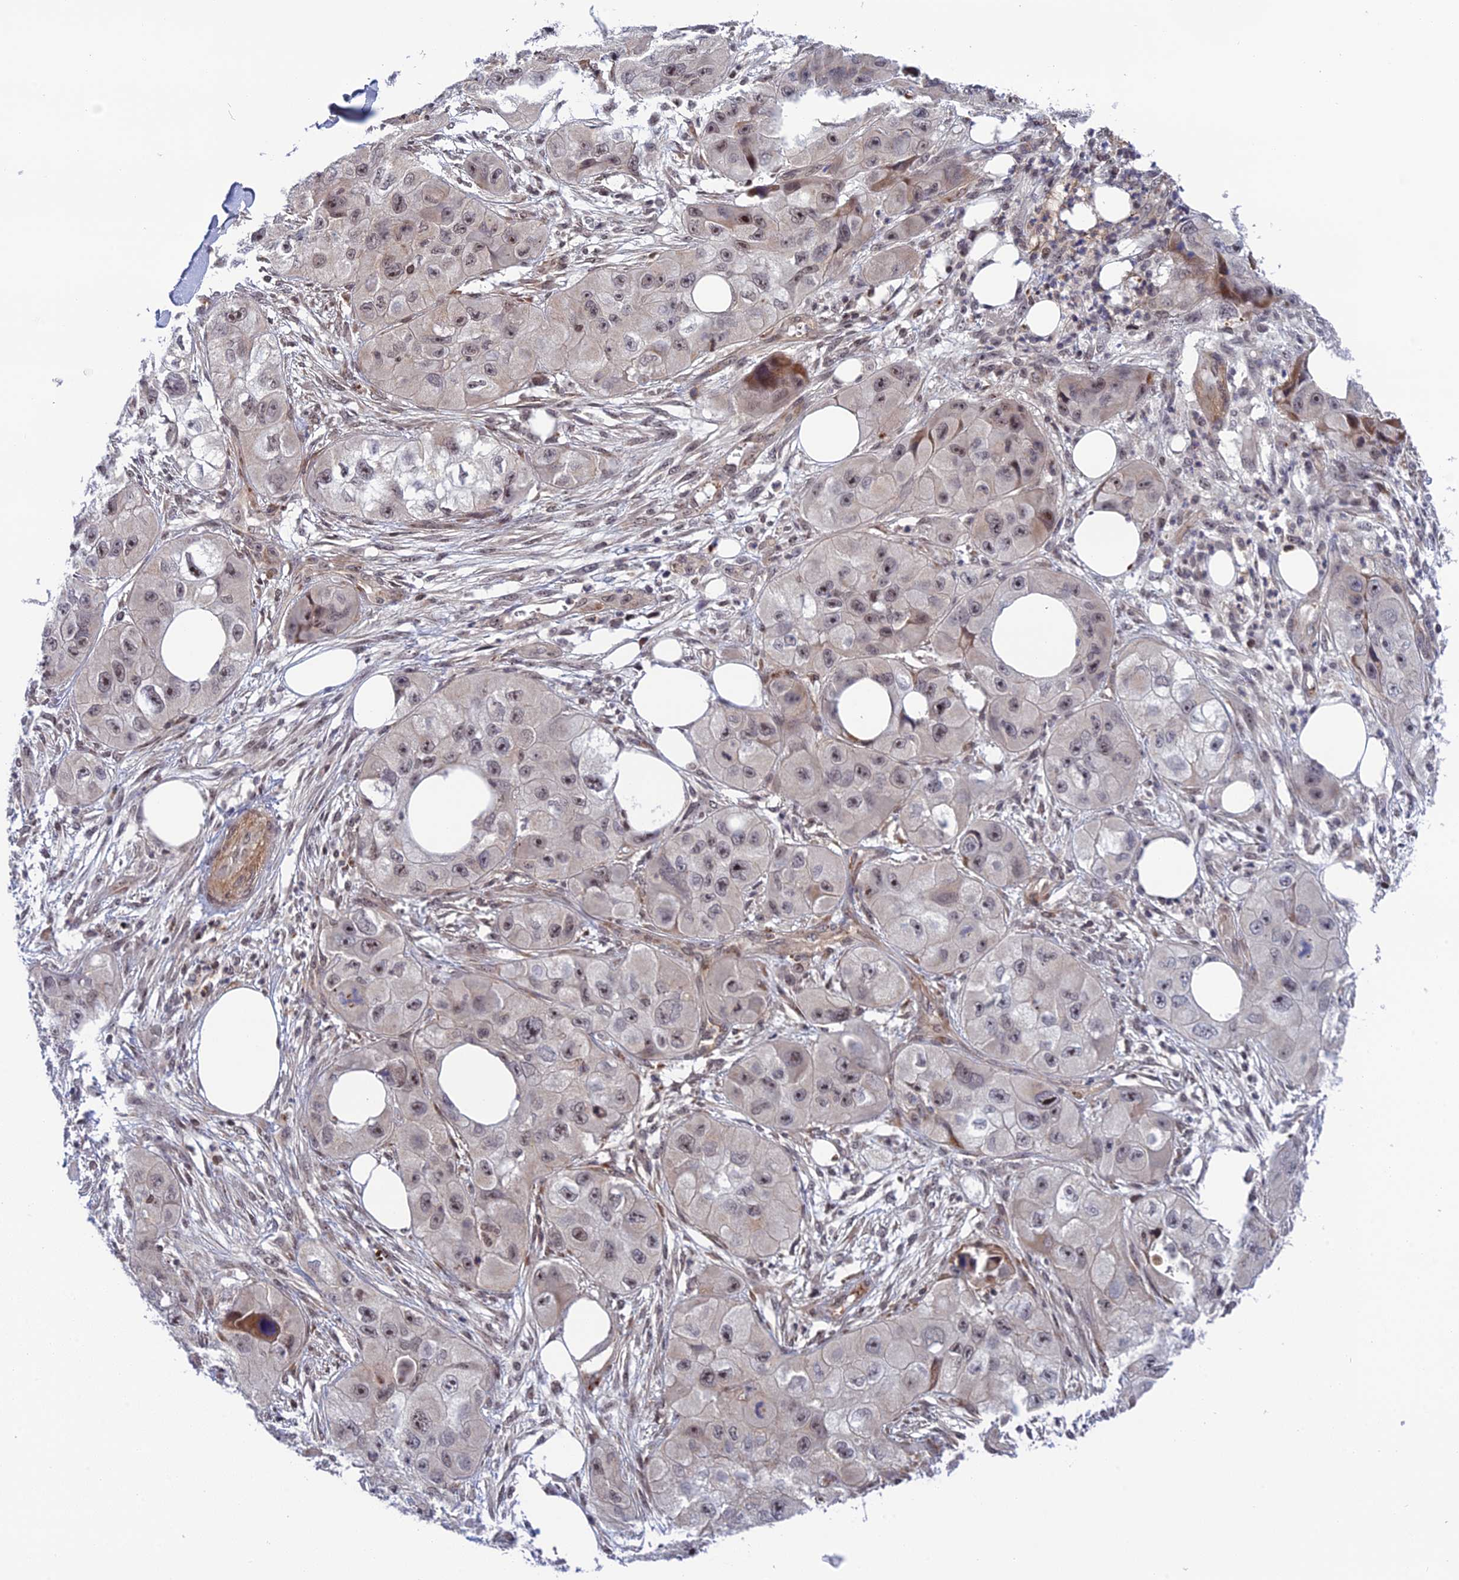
{"staining": {"intensity": "weak", "quantity": ">75%", "location": "nuclear"}, "tissue": "skin cancer", "cell_type": "Tumor cells", "image_type": "cancer", "snomed": [{"axis": "morphology", "description": "Squamous cell carcinoma, NOS"}, {"axis": "topography", "description": "Skin"}, {"axis": "topography", "description": "Subcutis"}], "caption": "Immunohistochemical staining of human skin cancer (squamous cell carcinoma) demonstrates low levels of weak nuclear protein positivity in about >75% of tumor cells.", "gene": "REXO1", "patient": {"sex": "male", "age": 73}}